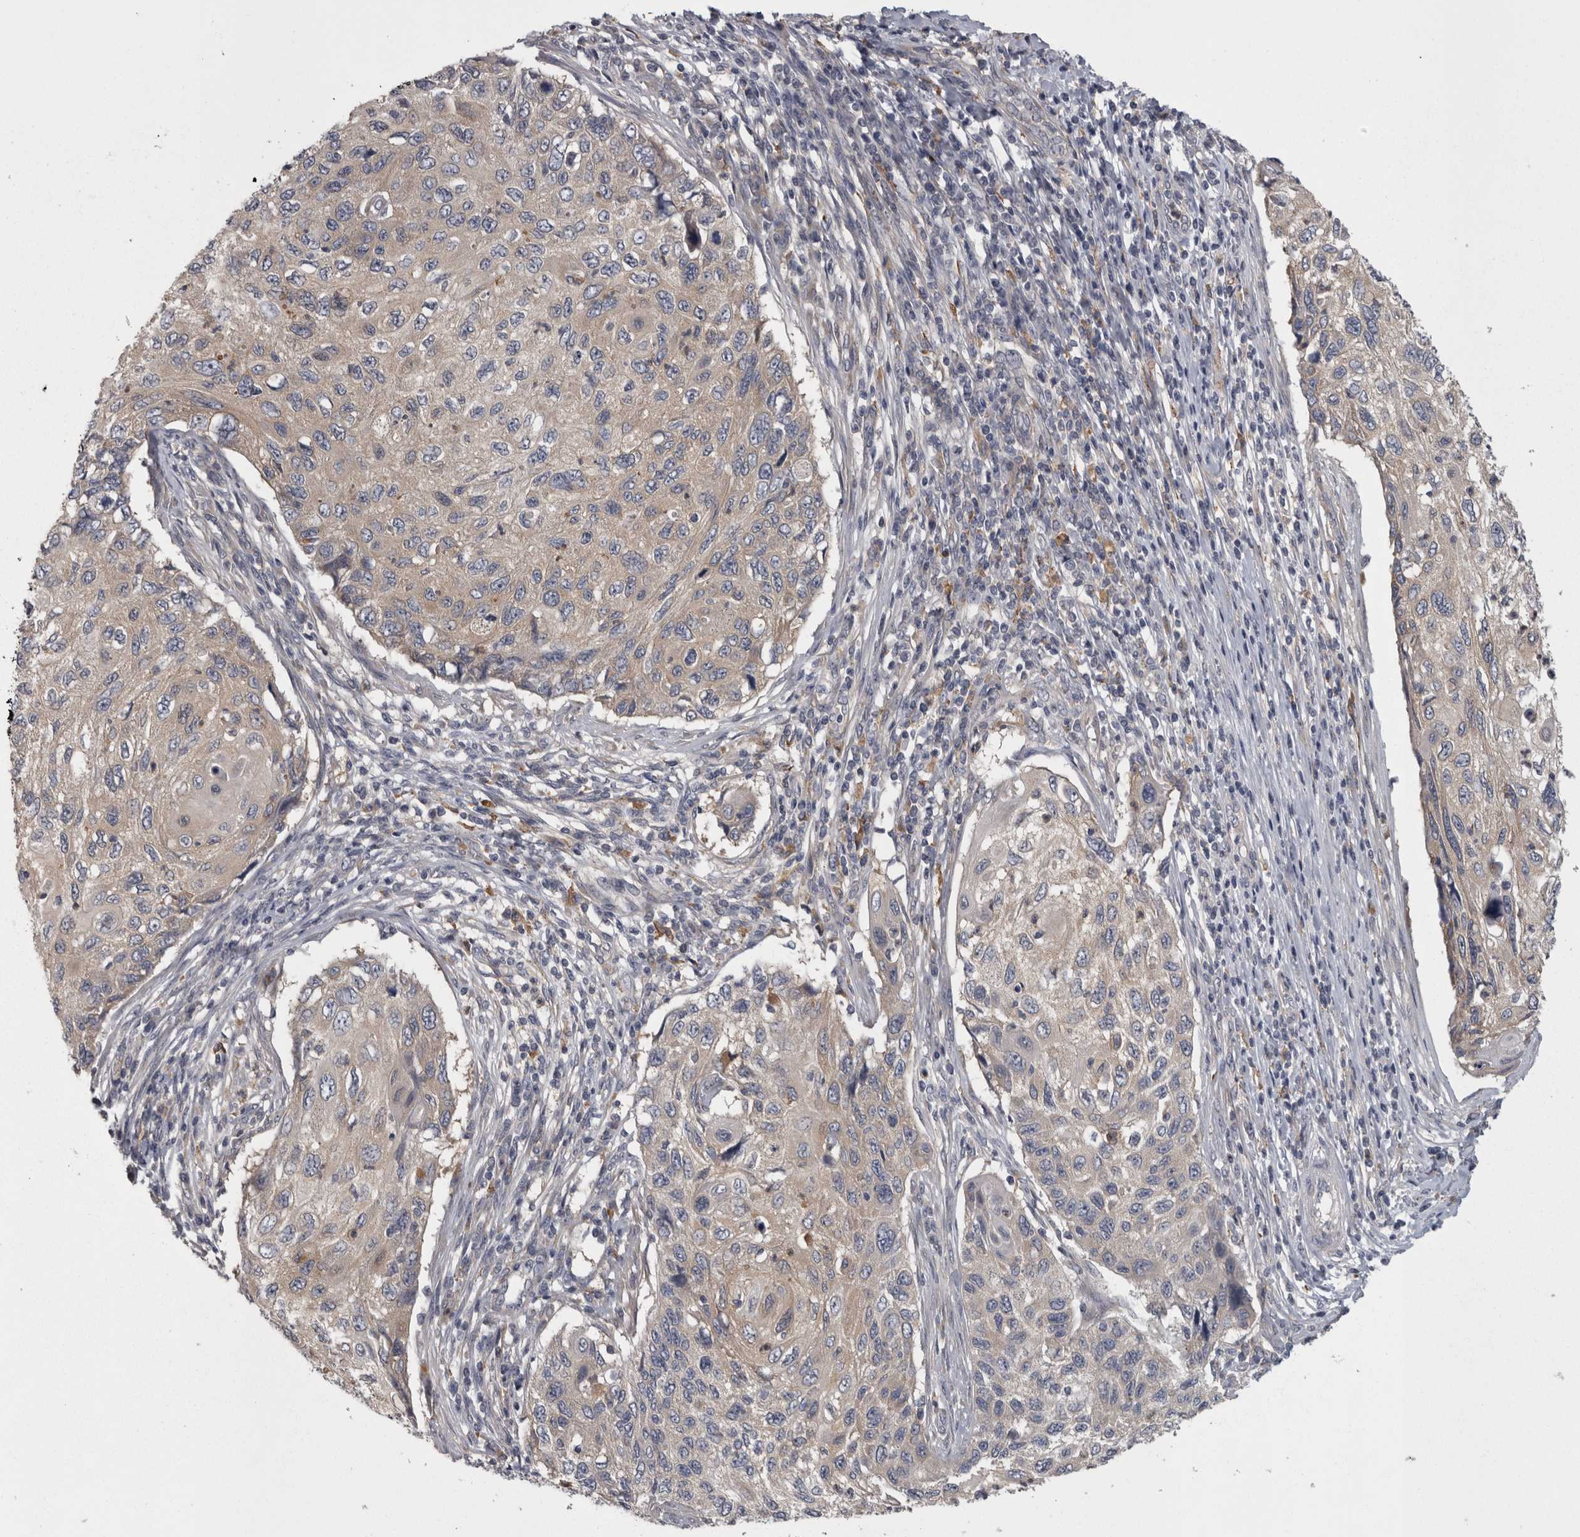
{"staining": {"intensity": "negative", "quantity": "none", "location": "none"}, "tissue": "cervical cancer", "cell_type": "Tumor cells", "image_type": "cancer", "snomed": [{"axis": "morphology", "description": "Squamous cell carcinoma, NOS"}, {"axis": "topography", "description": "Cervix"}], "caption": "High power microscopy photomicrograph of an immunohistochemistry (IHC) micrograph of cervical cancer, revealing no significant expression in tumor cells.", "gene": "PRKCI", "patient": {"sex": "female", "age": 70}}